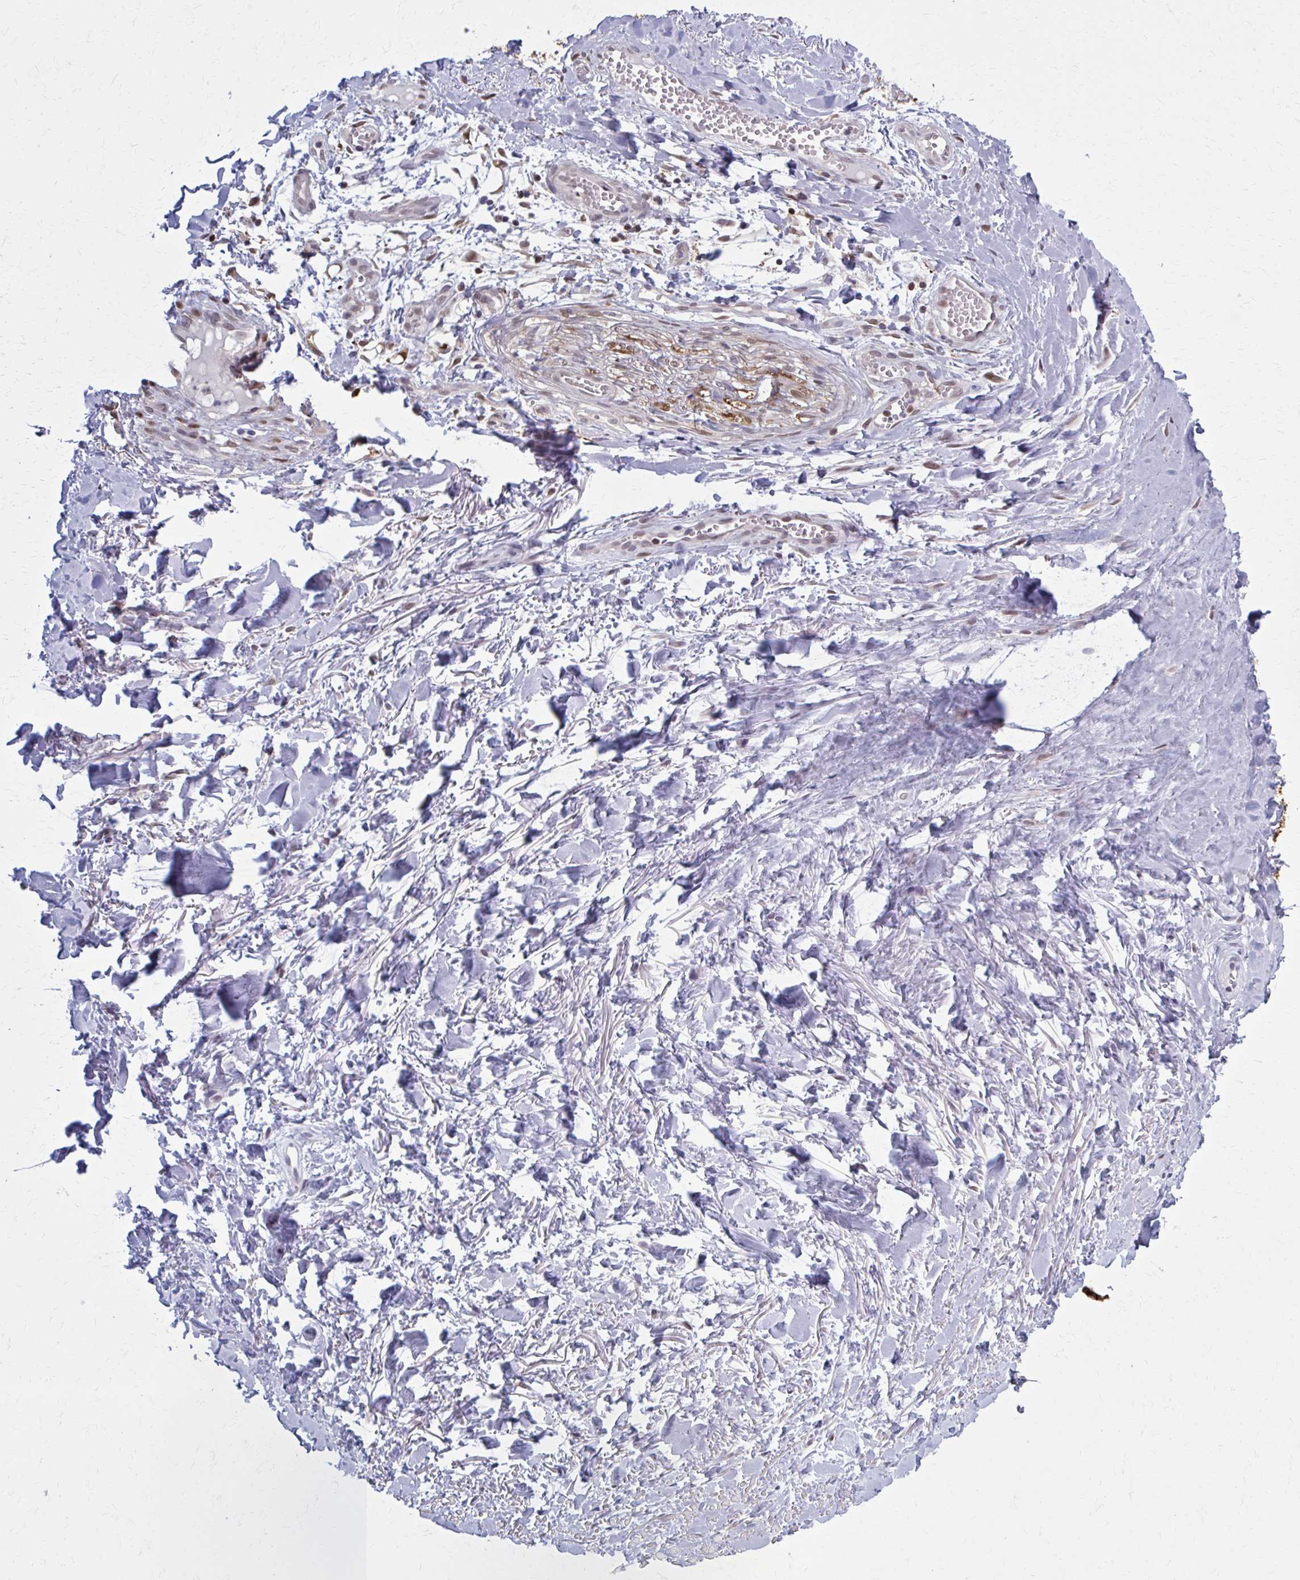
{"staining": {"intensity": "negative", "quantity": "none", "location": "none"}, "tissue": "adipose tissue", "cell_type": "Adipocytes", "image_type": "normal", "snomed": [{"axis": "morphology", "description": "Normal tissue, NOS"}, {"axis": "topography", "description": "Cartilage tissue"}, {"axis": "topography", "description": "Nasopharynx"}, {"axis": "topography", "description": "Thyroid gland"}], "caption": "Protein analysis of normal adipose tissue shows no significant expression in adipocytes.", "gene": "MDH1", "patient": {"sex": "male", "age": 63}}